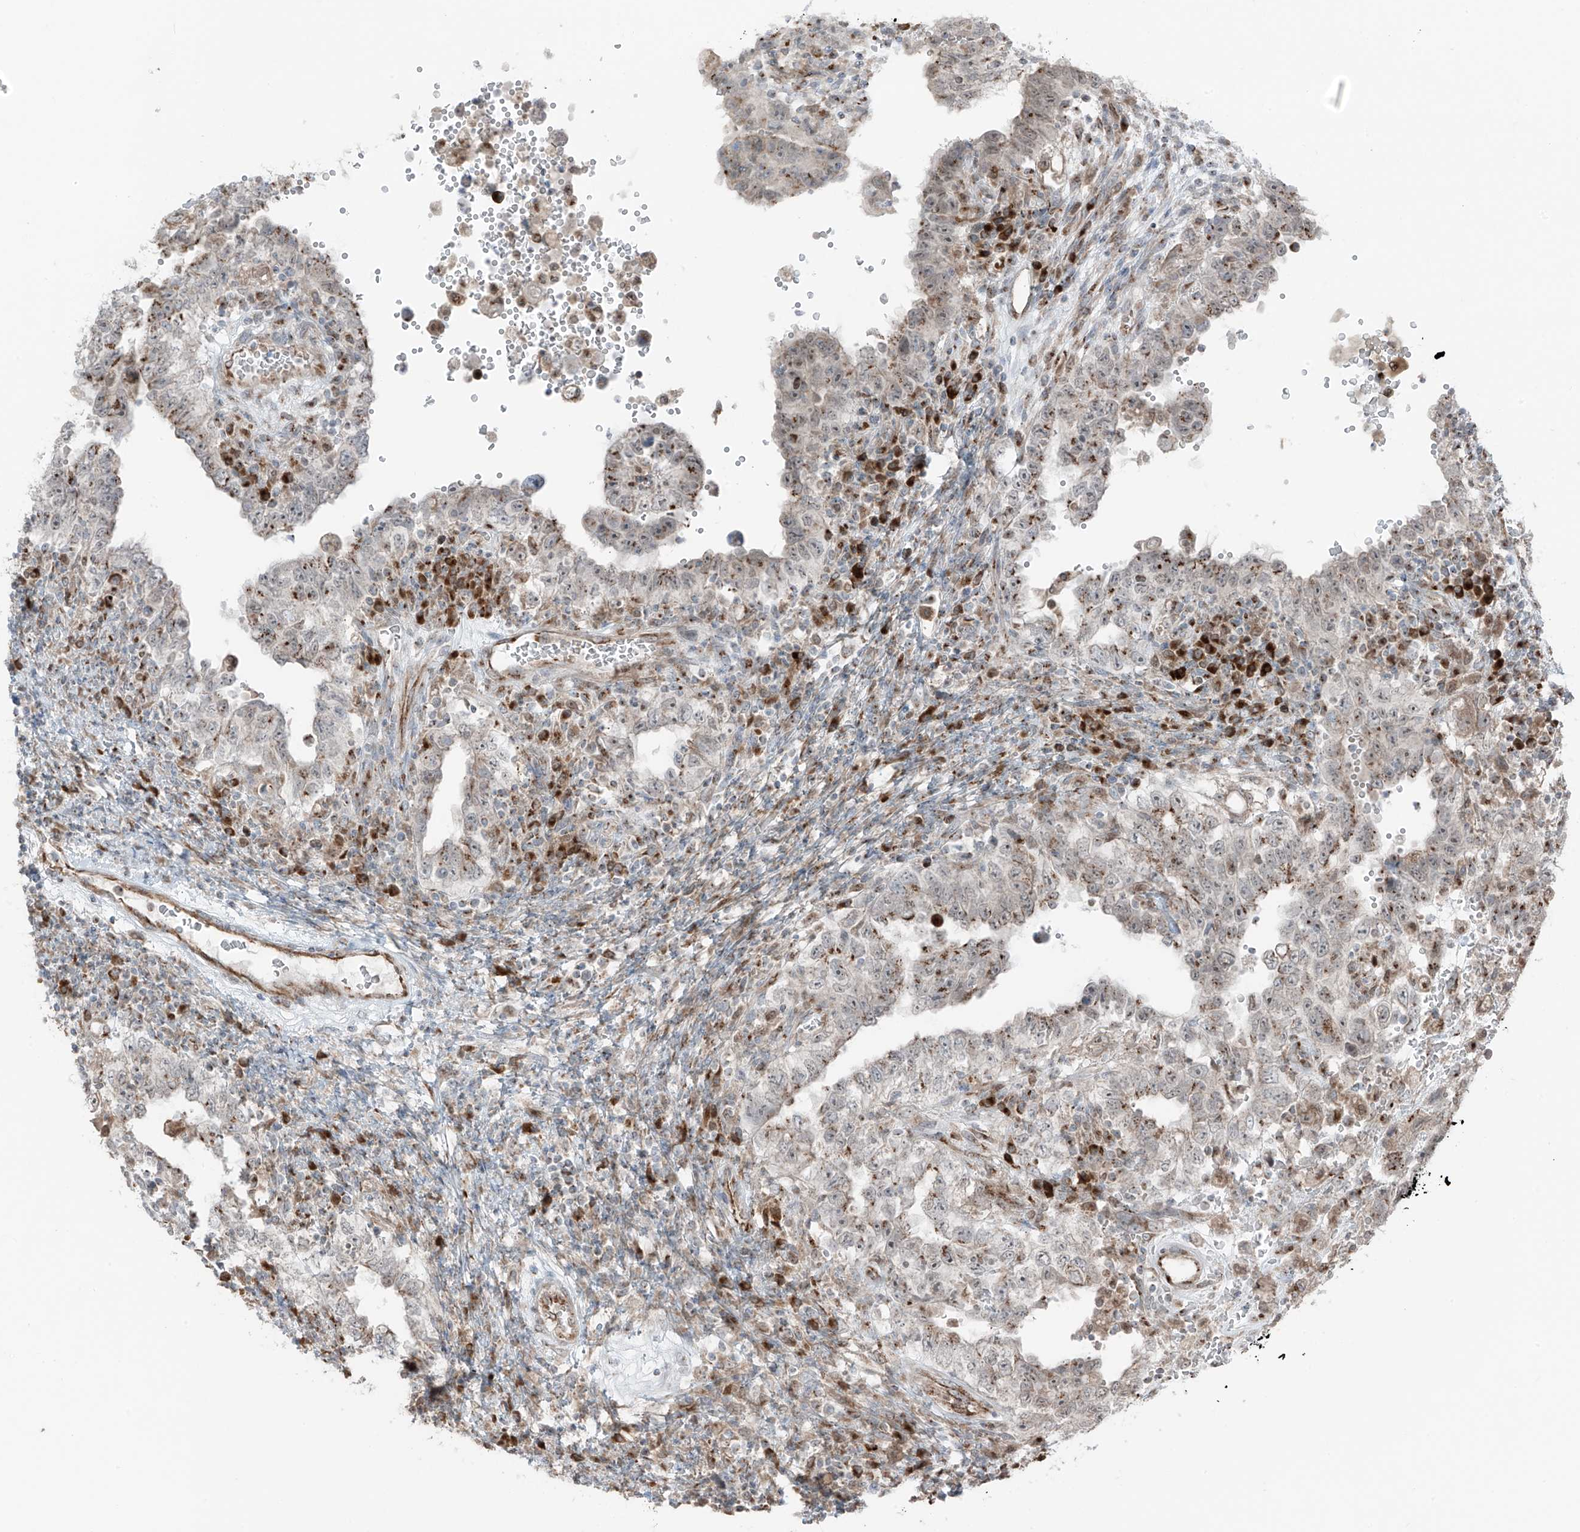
{"staining": {"intensity": "moderate", "quantity": "25%-75%", "location": "cytoplasmic/membranous"}, "tissue": "testis cancer", "cell_type": "Tumor cells", "image_type": "cancer", "snomed": [{"axis": "morphology", "description": "Carcinoma, Embryonal, NOS"}, {"axis": "topography", "description": "Testis"}], "caption": "Tumor cells display moderate cytoplasmic/membranous positivity in approximately 25%-75% of cells in testis cancer (embryonal carcinoma).", "gene": "ERLEC1", "patient": {"sex": "male", "age": 26}}